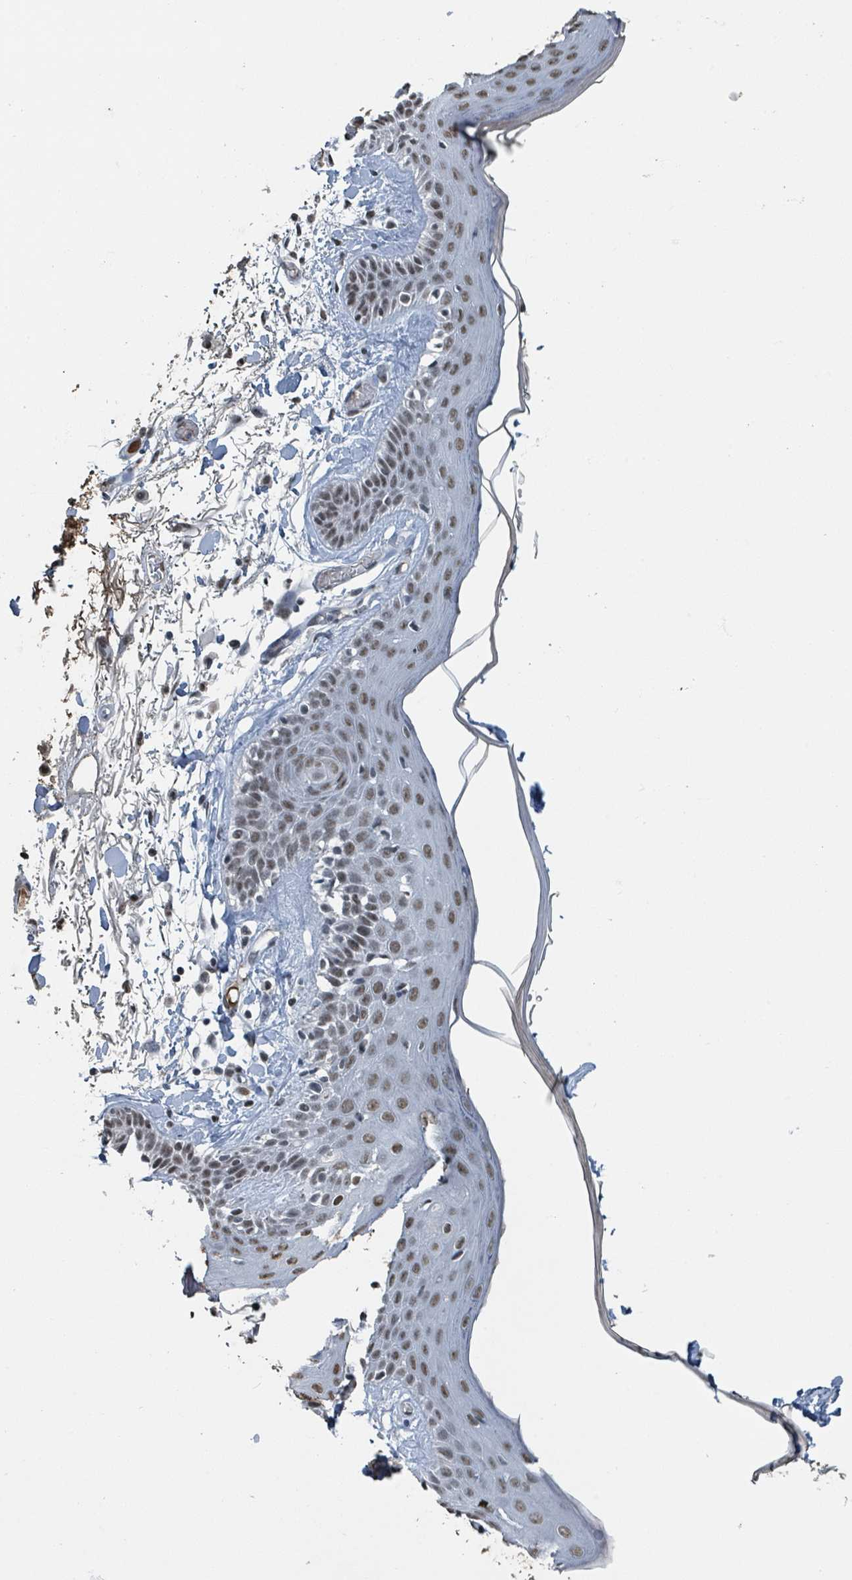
{"staining": {"intensity": "moderate", "quantity": ">75%", "location": "nuclear"}, "tissue": "skin", "cell_type": "Fibroblasts", "image_type": "normal", "snomed": [{"axis": "morphology", "description": "Normal tissue, NOS"}, {"axis": "topography", "description": "Skin"}], "caption": "Brown immunohistochemical staining in benign skin exhibits moderate nuclear expression in approximately >75% of fibroblasts. Using DAB (3,3'-diaminobenzidine) (brown) and hematoxylin (blue) stains, captured at high magnification using brightfield microscopy.", "gene": "PHIP", "patient": {"sex": "male", "age": 79}}